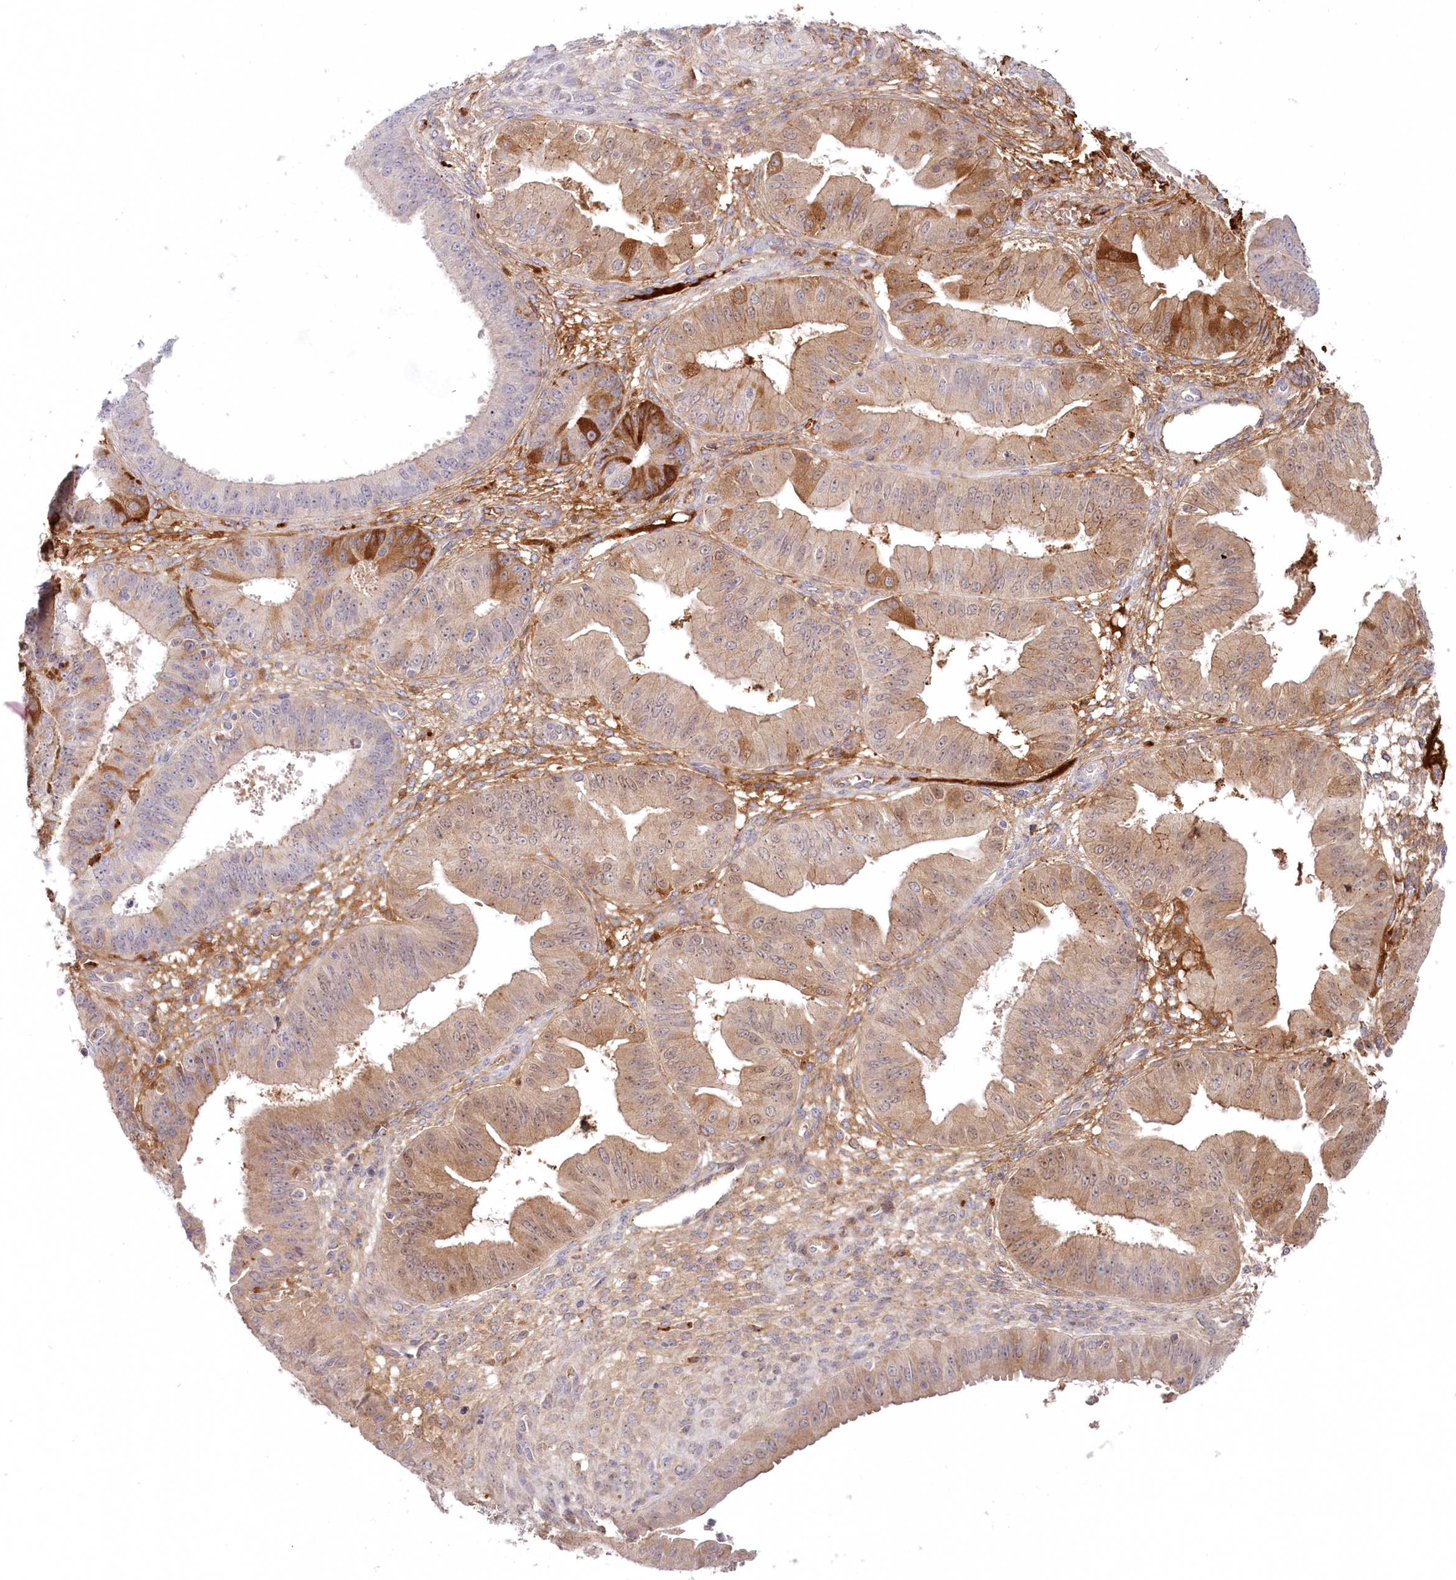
{"staining": {"intensity": "moderate", "quantity": "25%-75%", "location": "cytoplasmic/membranous"}, "tissue": "ovarian cancer", "cell_type": "Tumor cells", "image_type": "cancer", "snomed": [{"axis": "morphology", "description": "Carcinoma, endometroid"}, {"axis": "topography", "description": "Appendix"}, {"axis": "topography", "description": "Ovary"}], "caption": "Ovarian cancer stained with a protein marker exhibits moderate staining in tumor cells.", "gene": "PSAPL1", "patient": {"sex": "female", "age": 42}}